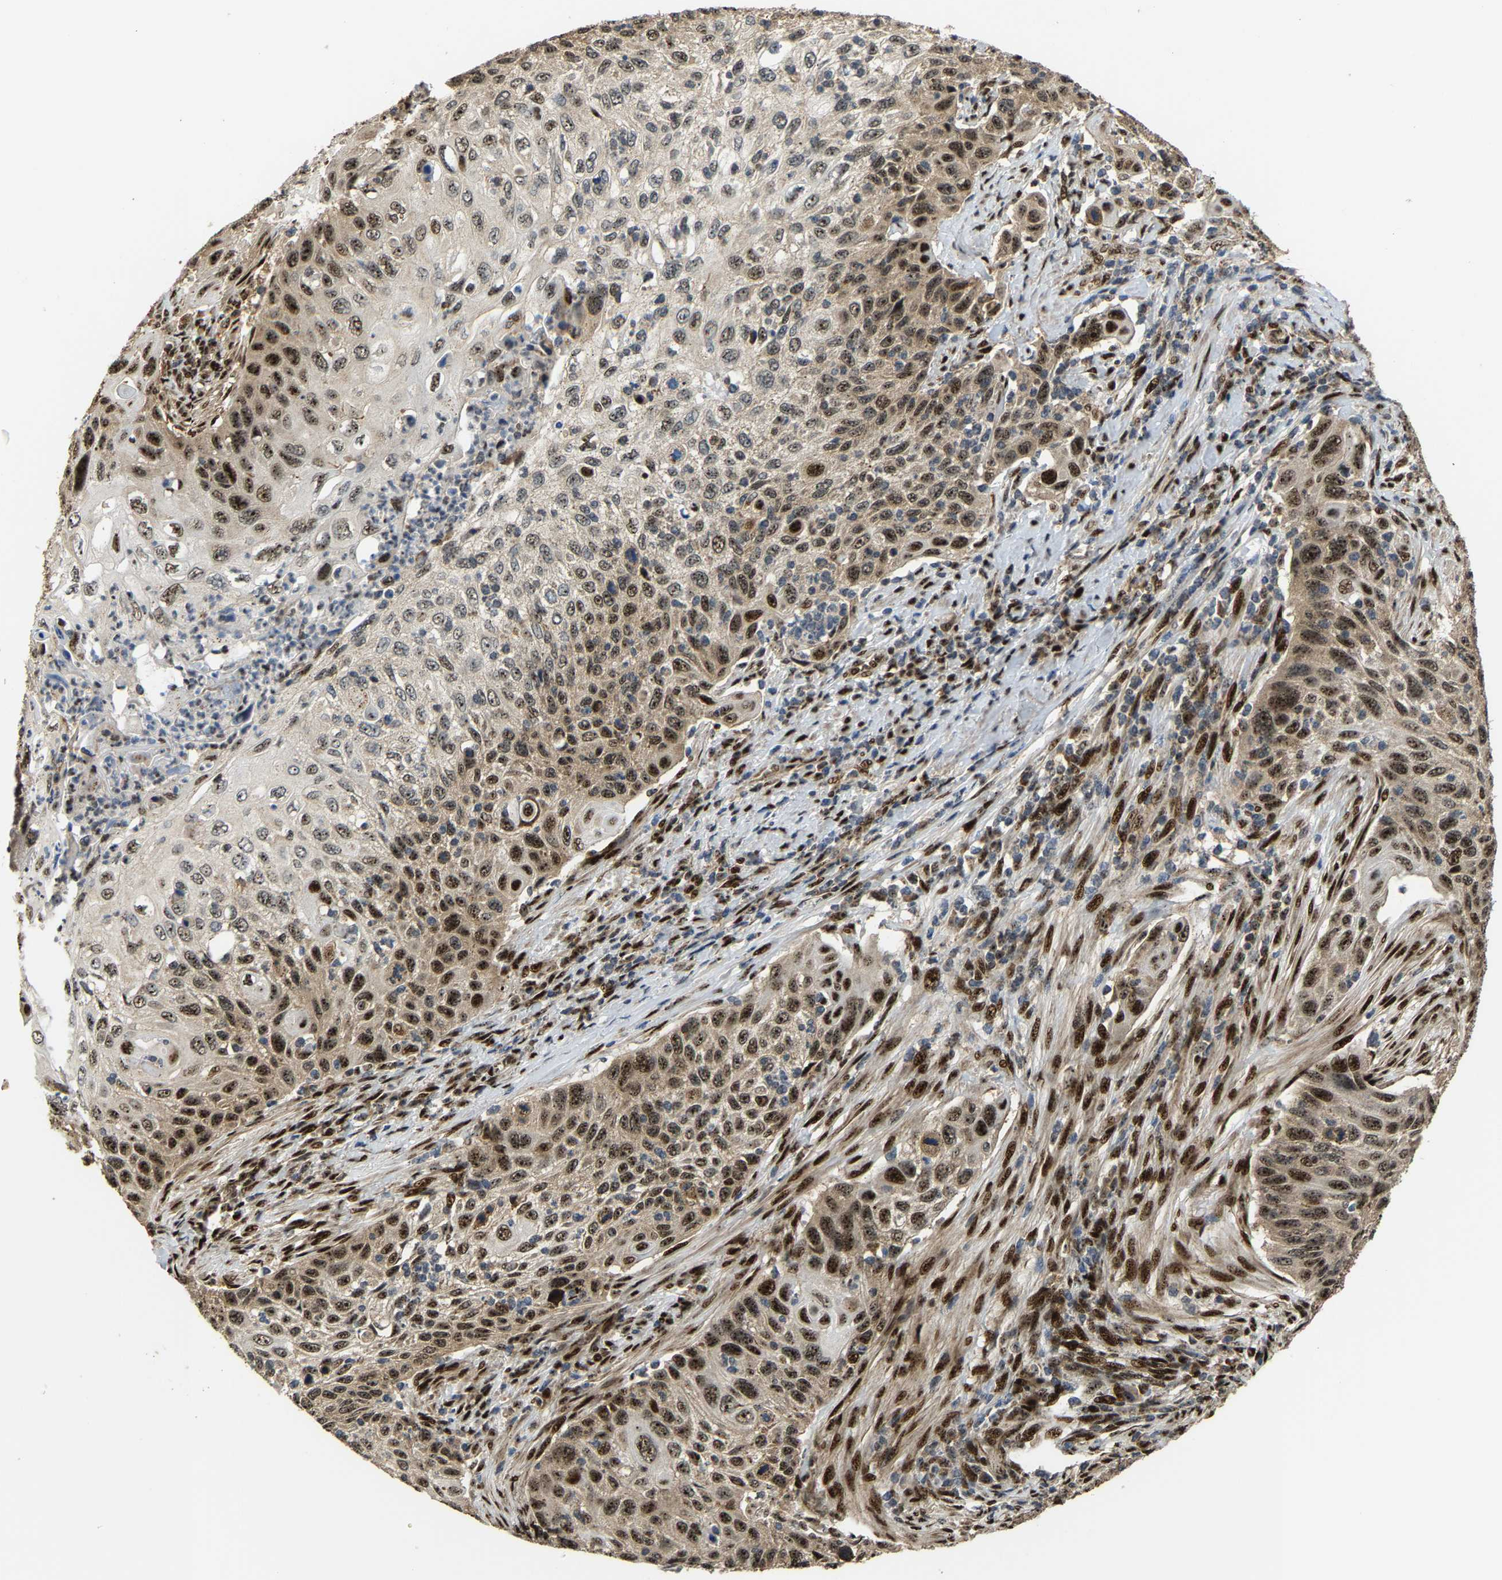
{"staining": {"intensity": "moderate", "quantity": ">75%", "location": "cytoplasmic/membranous,nuclear"}, "tissue": "cervical cancer", "cell_type": "Tumor cells", "image_type": "cancer", "snomed": [{"axis": "morphology", "description": "Squamous cell carcinoma, NOS"}, {"axis": "topography", "description": "Cervix"}], "caption": "Immunohistochemical staining of squamous cell carcinoma (cervical) reveals moderate cytoplasmic/membranous and nuclear protein staining in approximately >75% of tumor cells.", "gene": "ZNF687", "patient": {"sex": "female", "age": 70}}